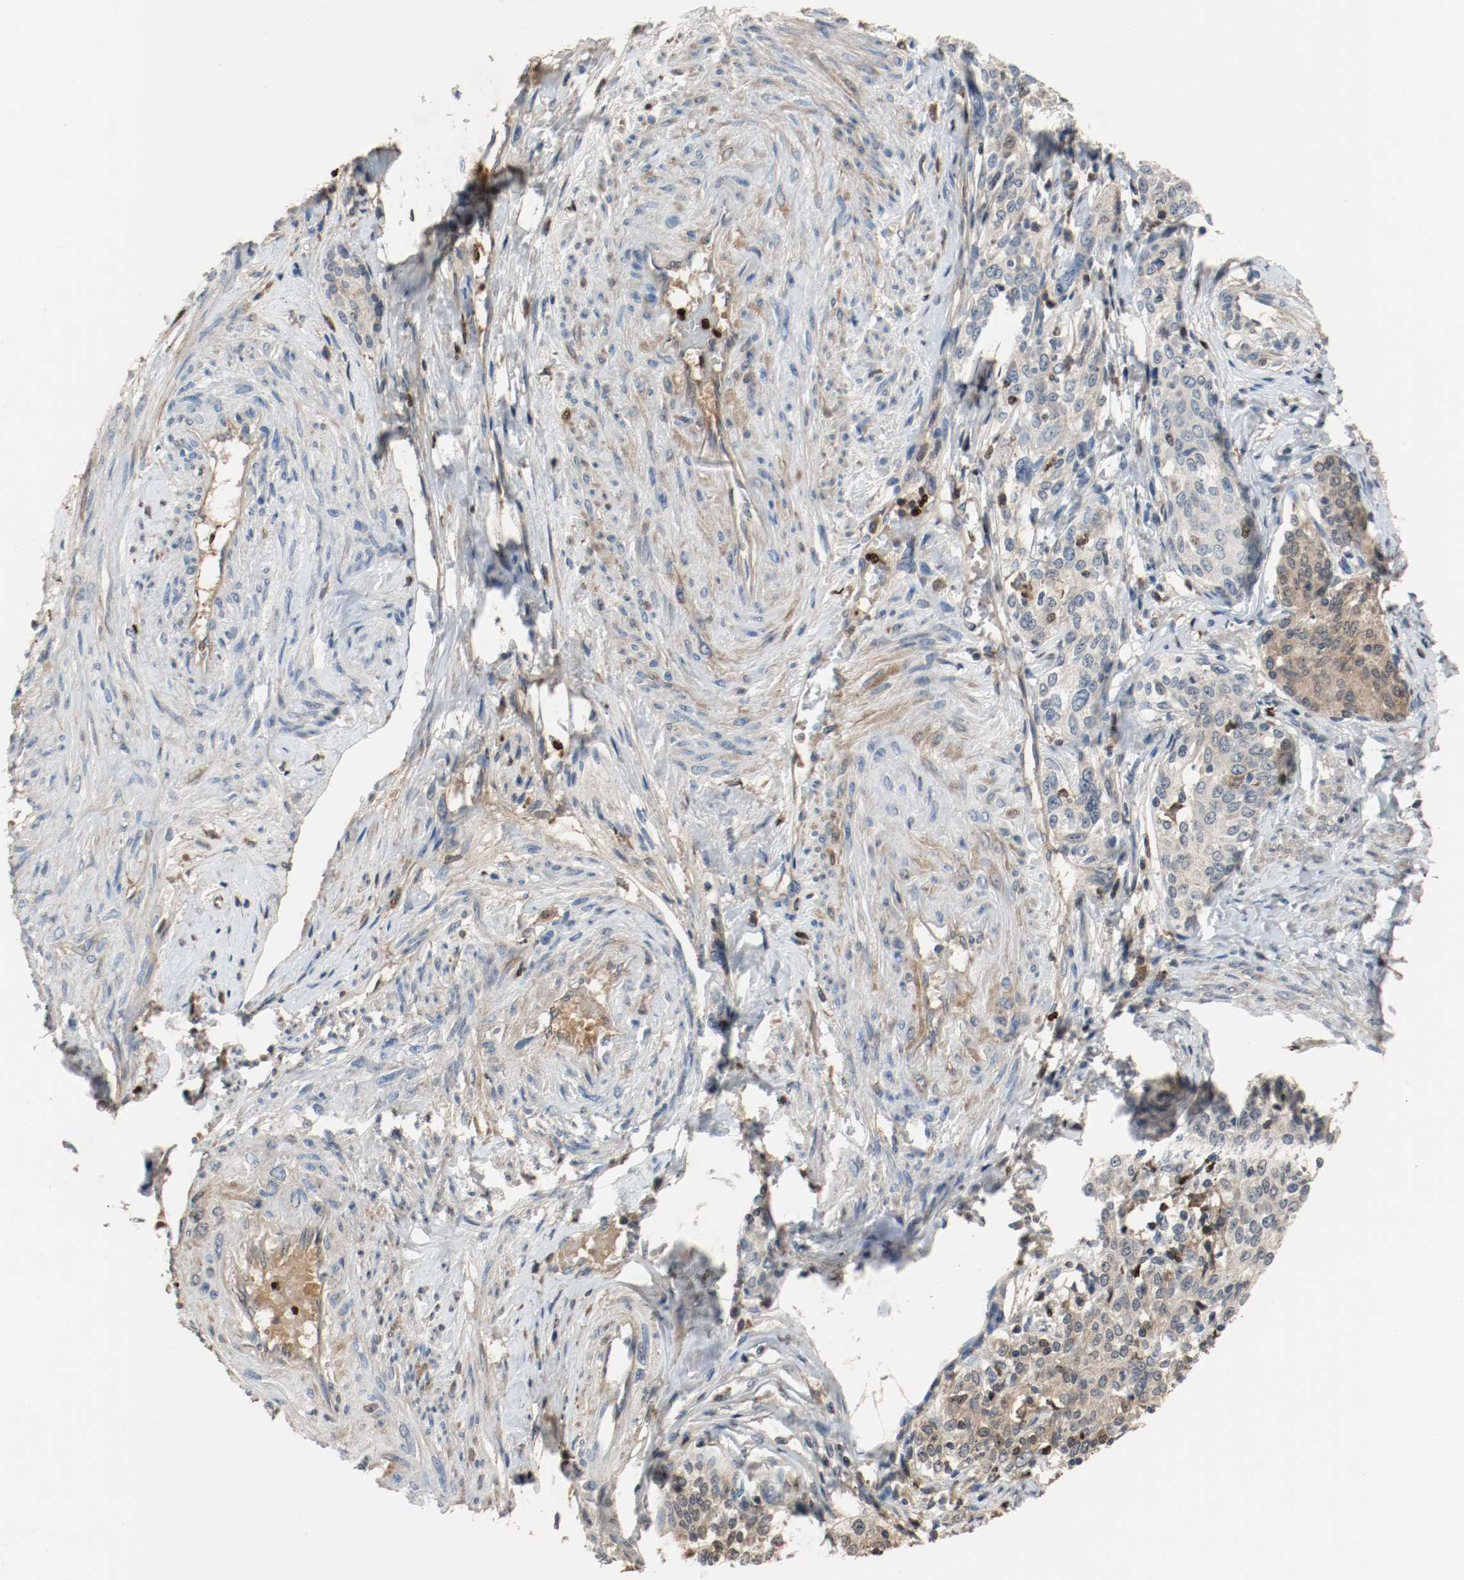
{"staining": {"intensity": "negative", "quantity": "none", "location": "none"}, "tissue": "cervical cancer", "cell_type": "Tumor cells", "image_type": "cancer", "snomed": [{"axis": "morphology", "description": "Squamous cell carcinoma, NOS"}, {"axis": "morphology", "description": "Adenocarcinoma, NOS"}, {"axis": "topography", "description": "Cervix"}], "caption": "Photomicrograph shows no protein expression in tumor cells of cervical cancer (adenocarcinoma) tissue.", "gene": "BLK", "patient": {"sex": "female", "age": 52}}